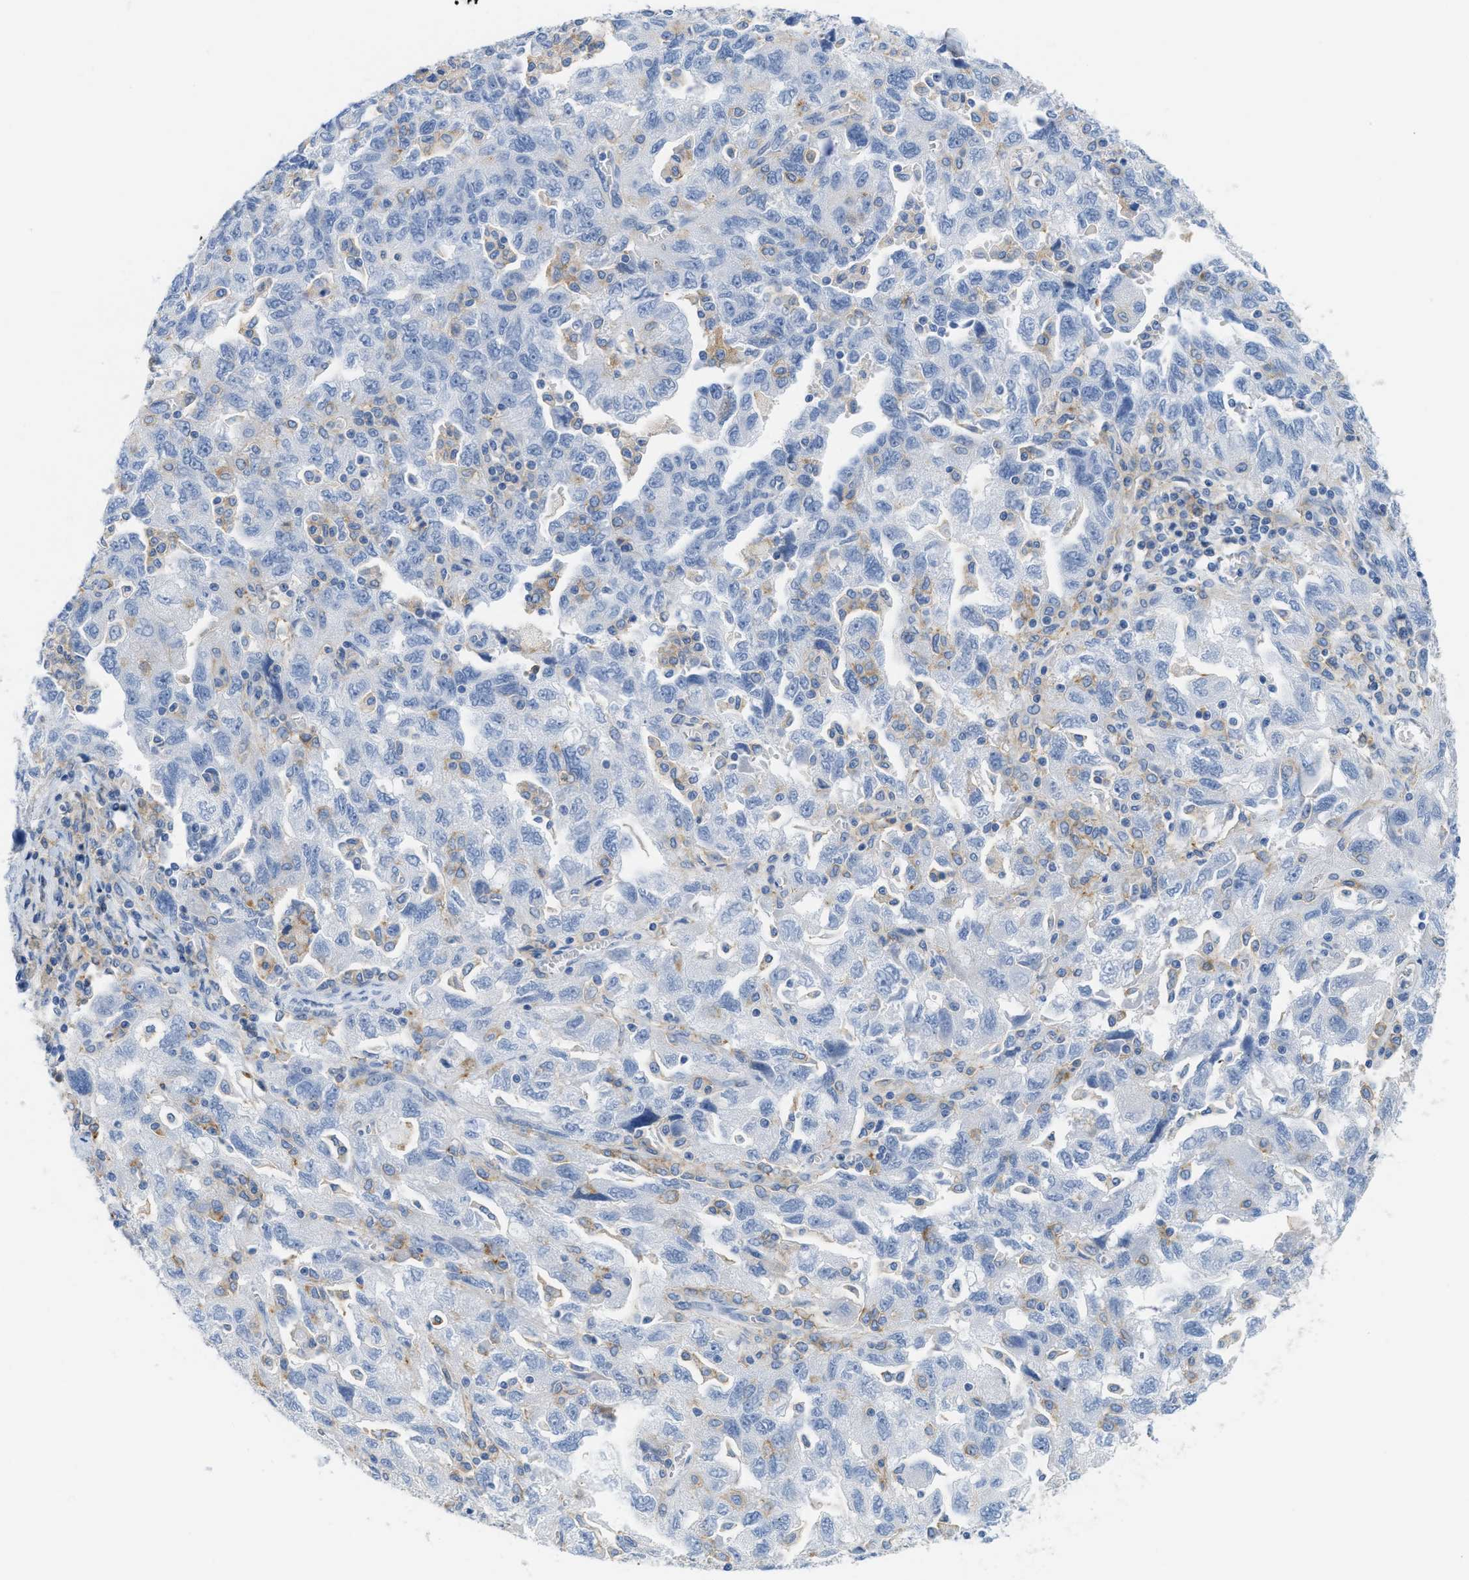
{"staining": {"intensity": "weak", "quantity": "<25%", "location": "cytoplasmic/membranous"}, "tissue": "ovarian cancer", "cell_type": "Tumor cells", "image_type": "cancer", "snomed": [{"axis": "morphology", "description": "Carcinoma, NOS"}, {"axis": "morphology", "description": "Cystadenocarcinoma, serous, NOS"}, {"axis": "topography", "description": "Ovary"}], "caption": "A high-resolution micrograph shows immunohistochemistry staining of ovarian cancer (serous cystadenocarcinoma), which demonstrates no significant staining in tumor cells. (Immunohistochemistry, brightfield microscopy, high magnification).", "gene": "SLC3A2", "patient": {"sex": "female", "age": 69}}